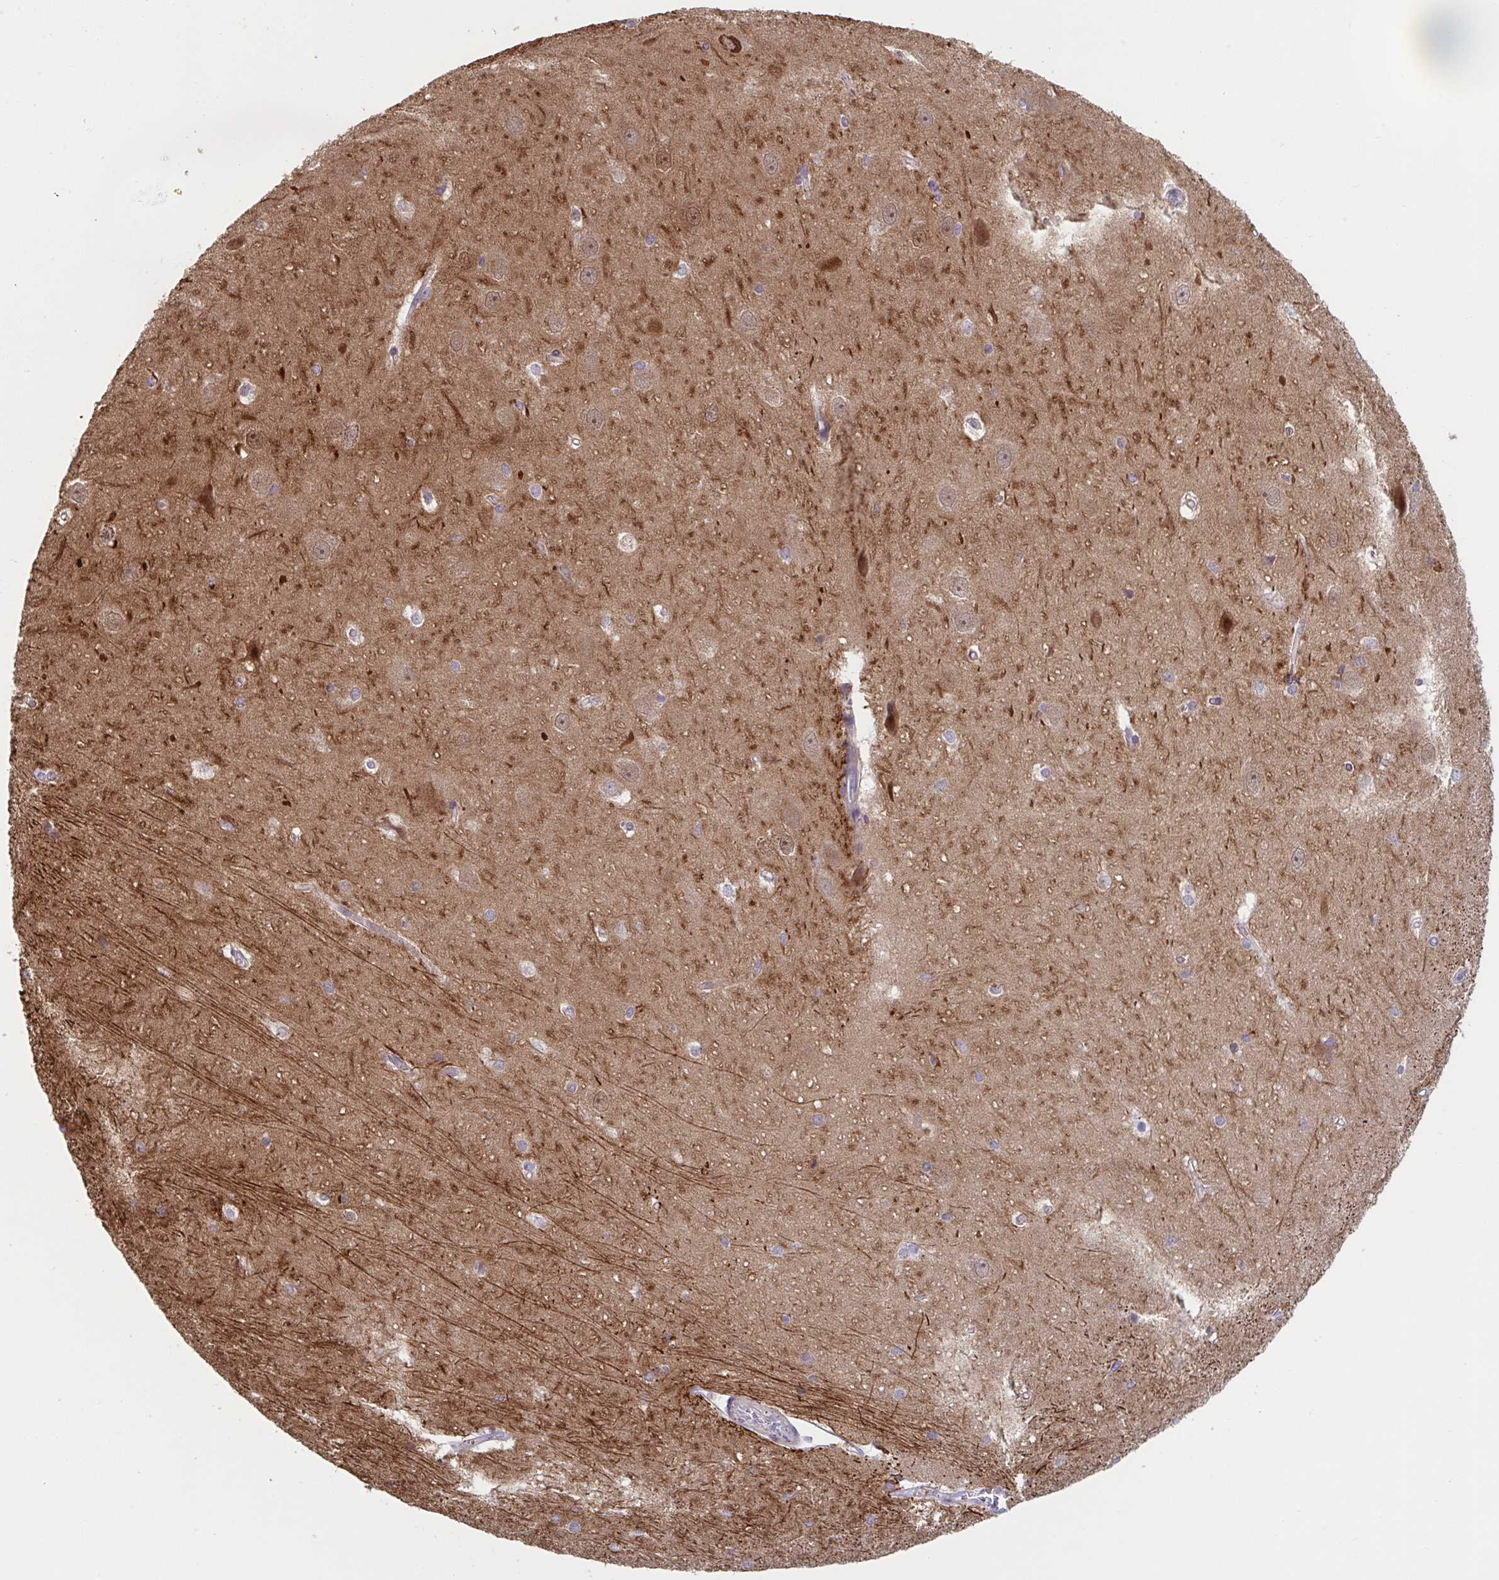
{"staining": {"intensity": "negative", "quantity": "none", "location": "none"}, "tissue": "hippocampus", "cell_type": "Glial cells", "image_type": "normal", "snomed": [{"axis": "morphology", "description": "Normal tissue, NOS"}, {"axis": "topography", "description": "Cerebral cortex"}, {"axis": "topography", "description": "Hippocampus"}], "caption": "Immunohistochemistry photomicrograph of normal hippocampus stained for a protein (brown), which reveals no staining in glial cells. The staining is performed using DAB (3,3'-diaminobenzidine) brown chromogen with nuclei counter-stained in using hematoxylin.", "gene": "TNFSF10", "patient": {"sex": "female", "age": 19}}